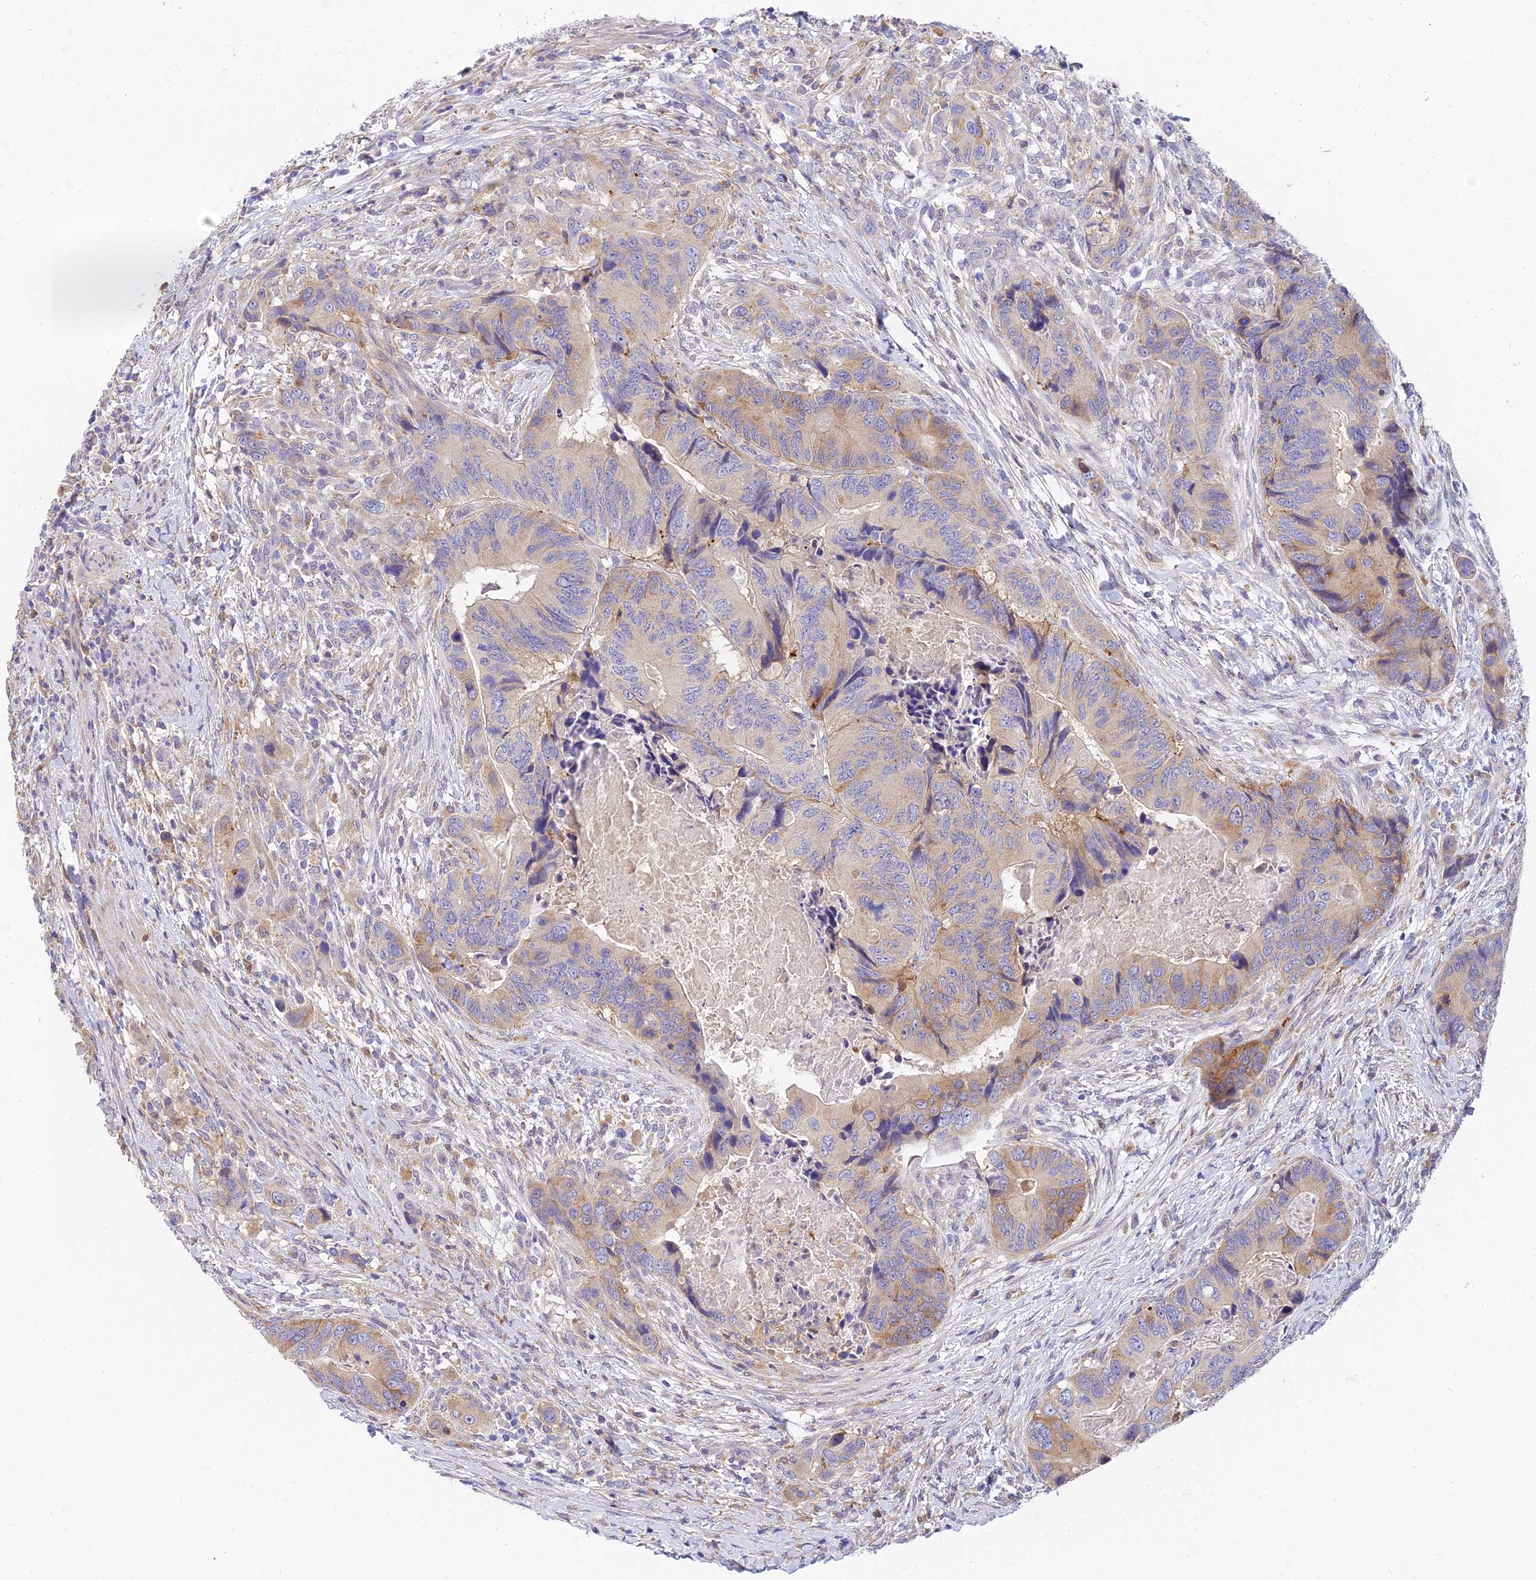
{"staining": {"intensity": "moderate", "quantity": "<25%", "location": "cytoplasmic/membranous"}, "tissue": "colorectal cancer", "cell_type": "Tumor cells", "image_type": "cancer", "snomed": [{"axis": "morphology", "description": "Adenocarcinoma, NOS"}, {"axis": "topography", "description": "Colon"}], "caption": "An IHC photomicrograph of tumor tissue is shown. Protein staining in brown labels moderate cytoplasmic/membranous positivity in colorectal adenocarcinoma within tumor cells. The staining was performed using DAB, with brown indicating positive protein expression. Nuclei are stained blue with hematoxylin.", "gene": "ARL8B", "patient": {"sex": "male", "age": 84}}